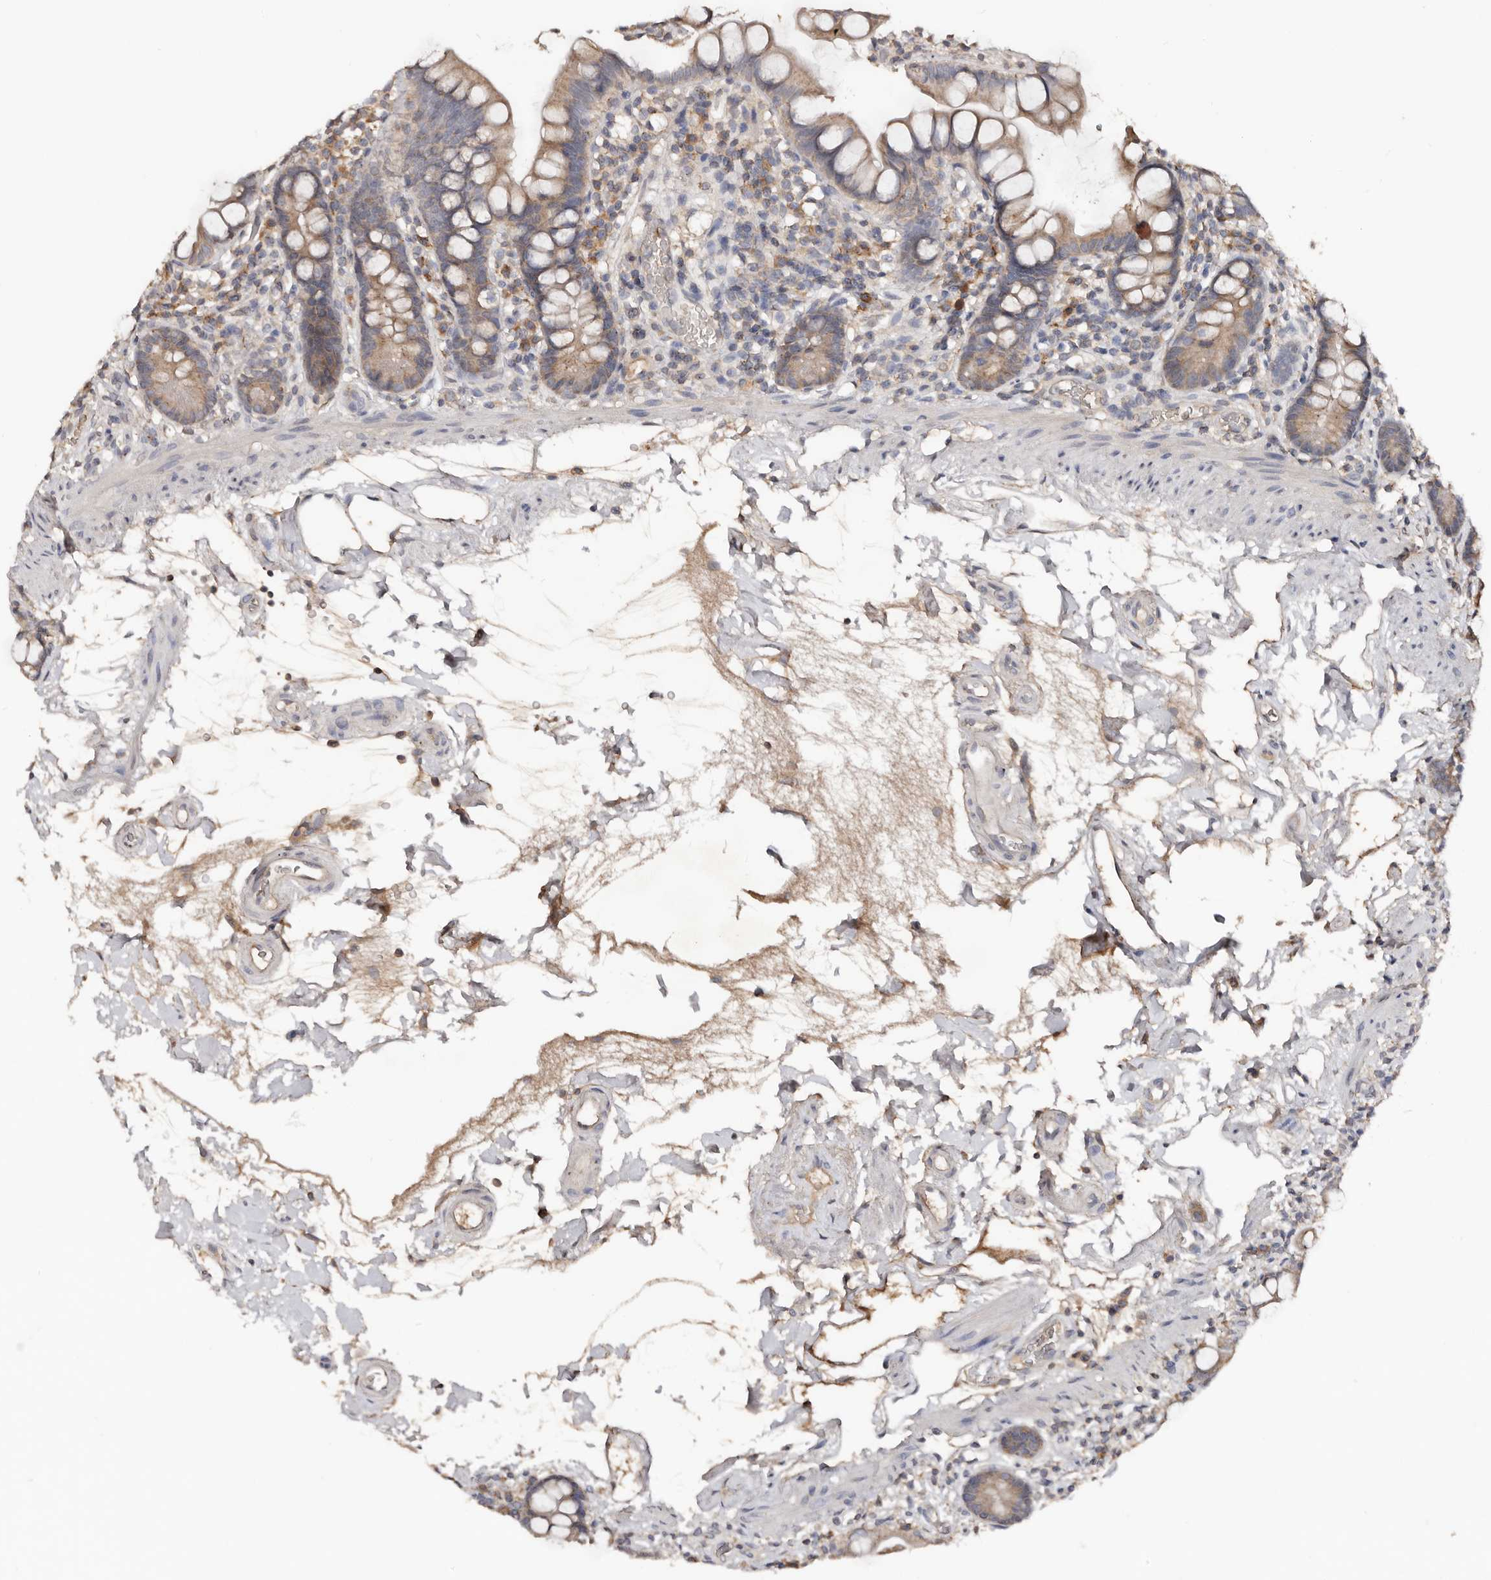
{"staining": {"intensity": "moderate", "quantity": "<25%", "location": "cytoplasmic/membranous"}, "tissue": "small intestine", "cell_type": "Glandular cells", "image_type": "normal", "snomed": [{"axis": "morphology", "description": "Normal tissue, NOS"}, {"axis": "topography", "description": "Small intestine"}], "caption": "Protein staining of normal small intestine reveals moderate cytoplasmic/membranous positivity in approximately <25% of glandular cells. The staining was performed using DAB (3,3'-diaminobenzidine) to visualize the protein expression in brown, while the nuclei were stained in blue with hematoxylin (Magnification: 20x).", "gene": "SLC39A2", "patient": {"sex": "female", "age": 84}}